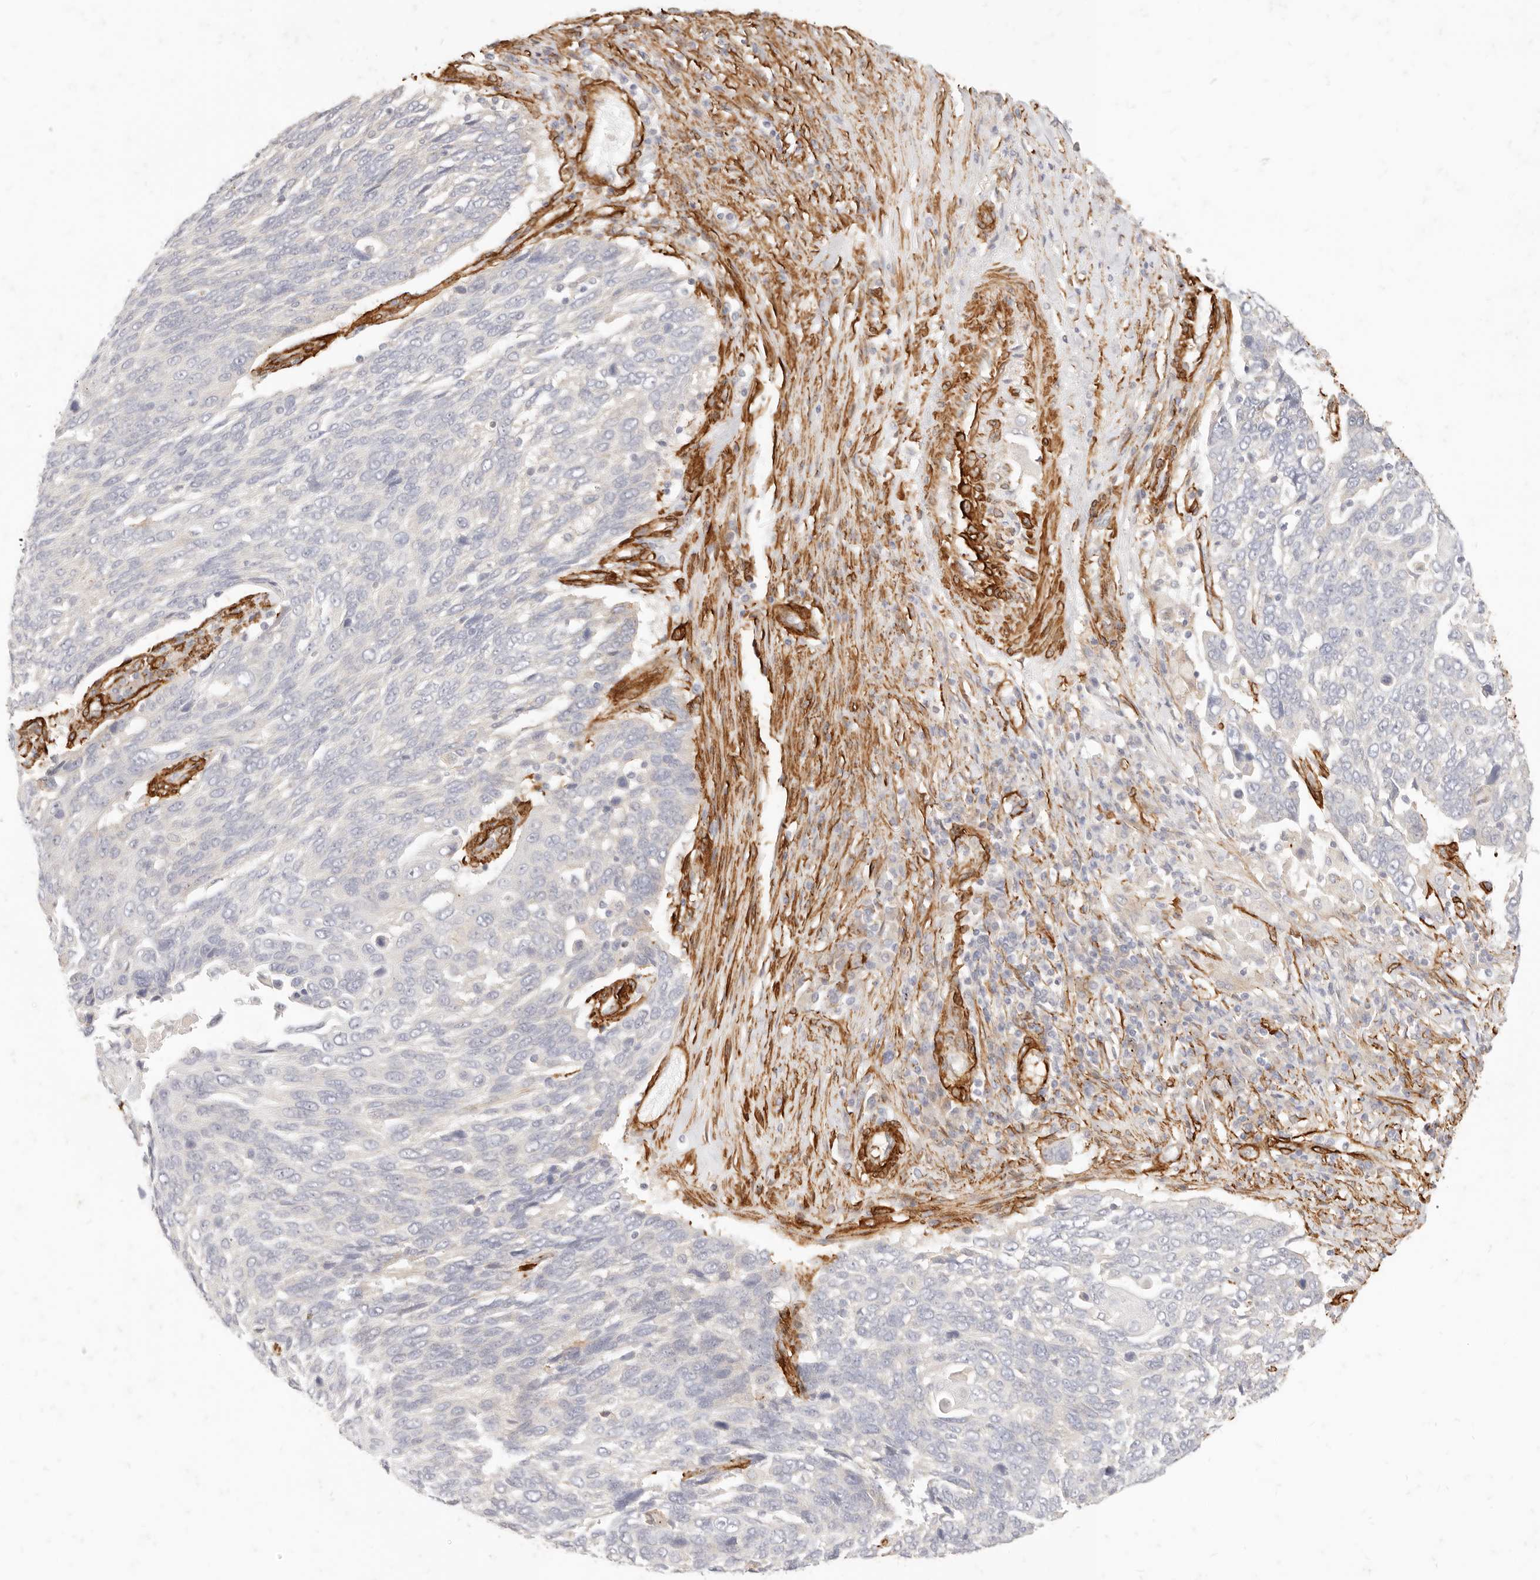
{"staining": {"intensity": "negative", "quantity": "none", "location": "none"}, "tissue": "lung cancer", "cell_type": "Tumor cells", "image_type": "cancer", "snomed": [{"axis": "morphology", "description": "Squamous cell carcinoma, NOS"}, {"axis": "topography", "description": "Lung"}], "caption": "Micrograph shows no protein staining in tumor cells of squamous cell carcinoma (lung) tissue. (Stains: DAB immunohistochemistry (IHC) with hematoxylin counter stain, Microscopy: brightfield microscopy at high magnification).", "gene": "TMTC2", "patient": {"sex": "male", "age": 66}}